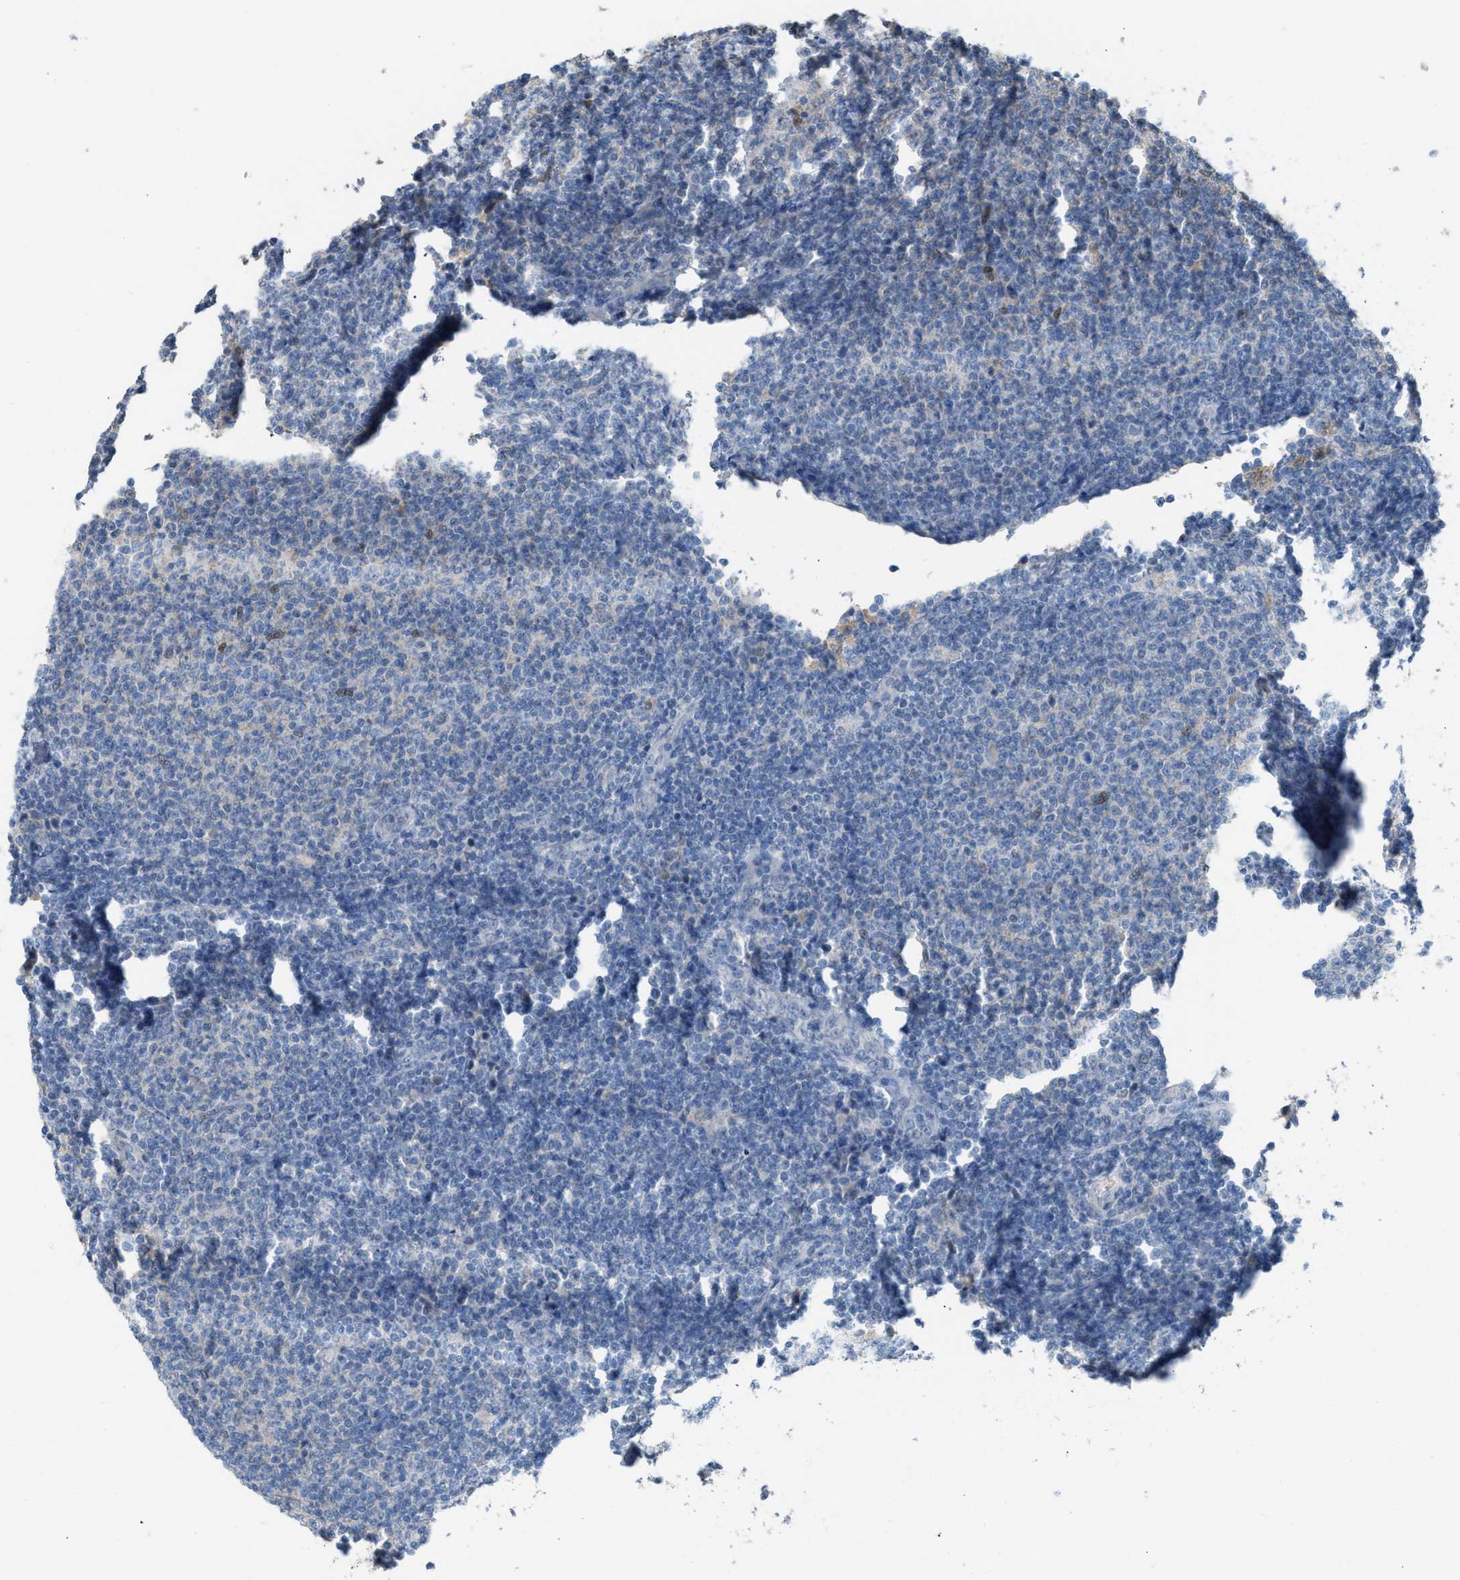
{"staining": {"intensity": "negative", "quantity": "none", "location": "none"}, "tissue": "lymphoma", "cell_type": "Tumor cells", "image_type": "cancer", "snomed": [{"axis": "morphology", "description": "Malignant lymphoma, non-Hodgkin's type, Low grade"}, {"axis": "topography", "description": "Lymph node"}], "caption": "Micrograph shows no significant protein expression in tumor cells of low-grade malignant lymphoma, non-Hodgkin's type. (IHC, brightfield microscopy, high magnification).", "gene": "NQO2", "patient": {"sex": "male", "age": 66}}